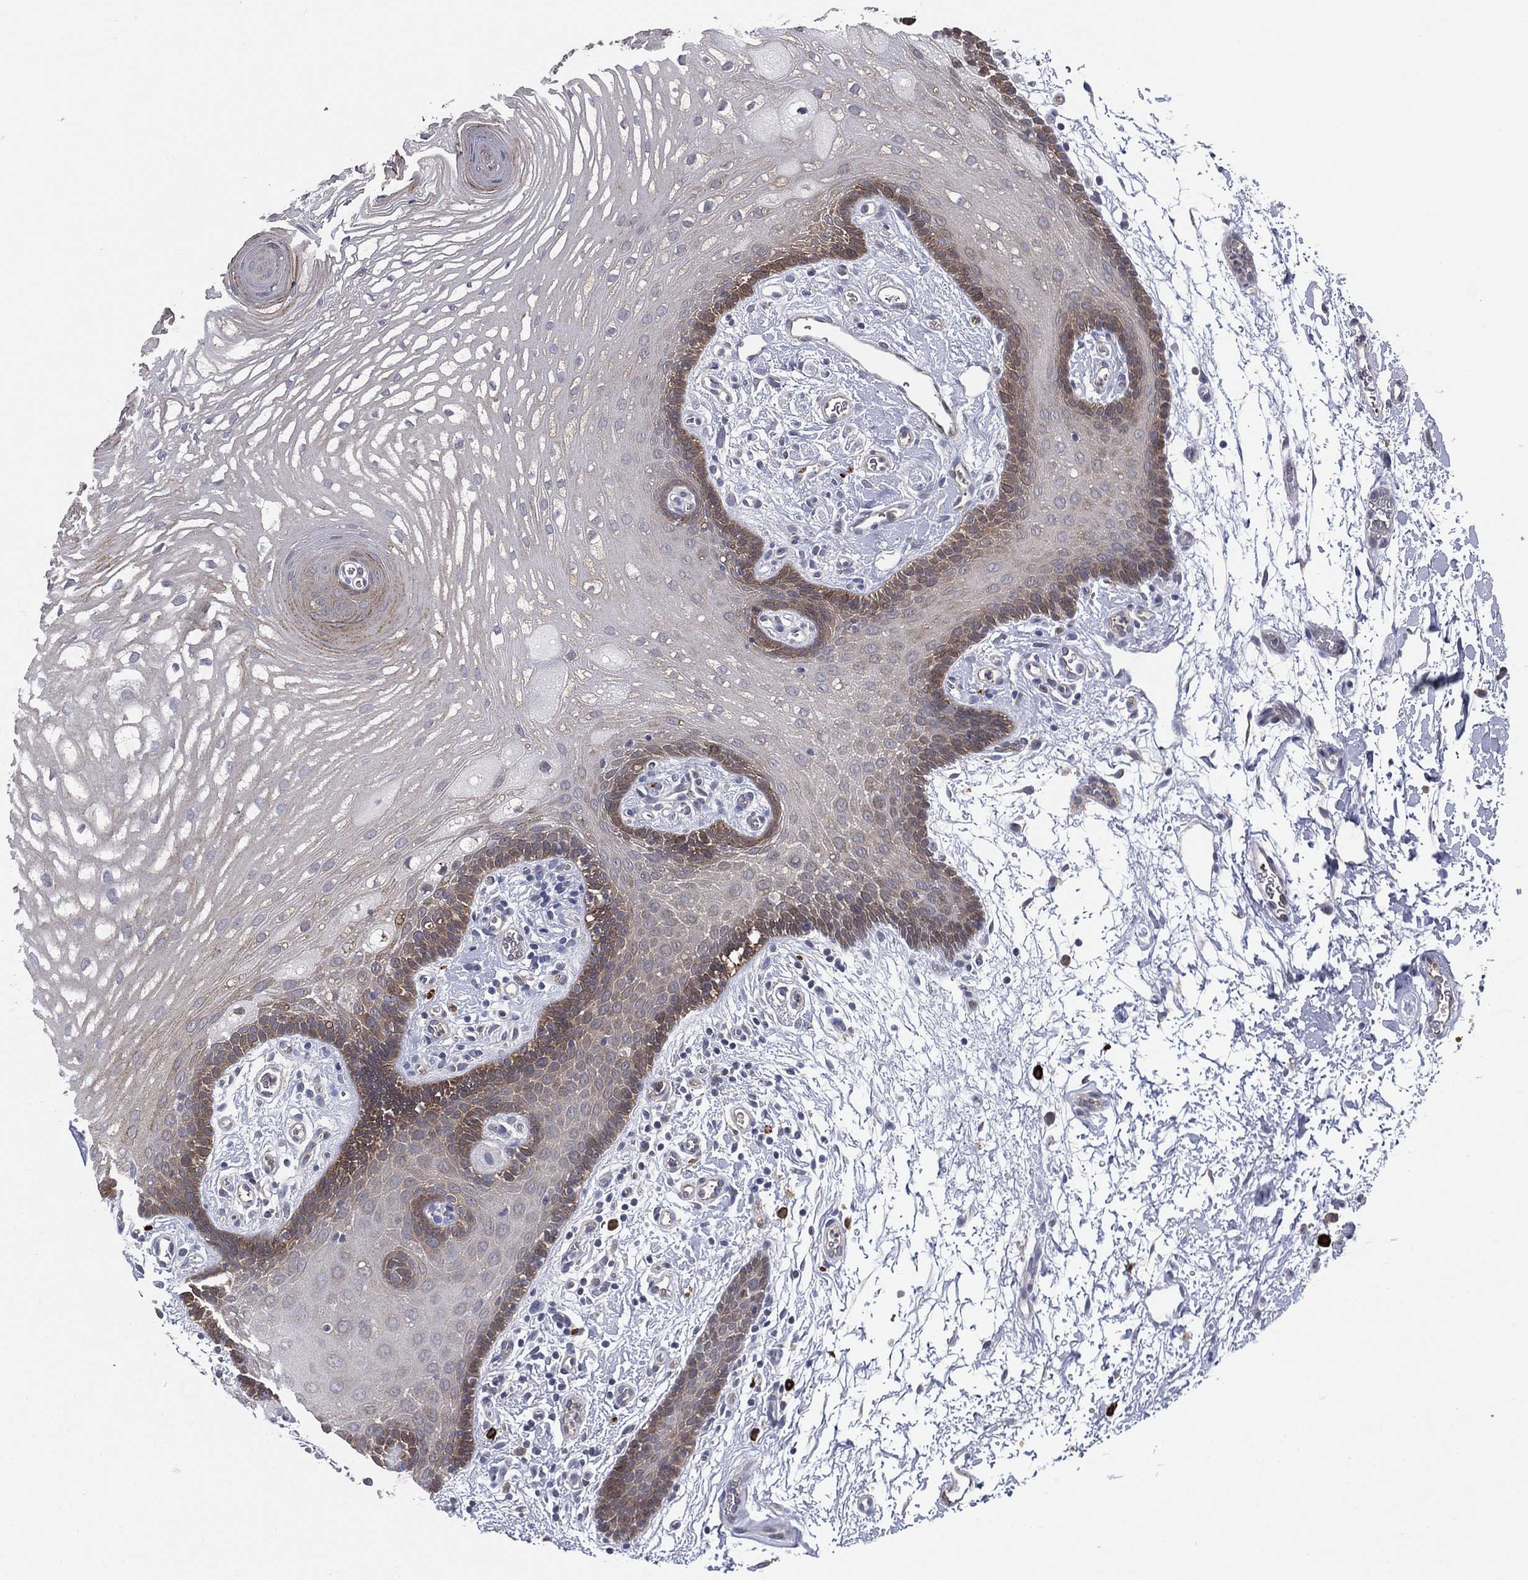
{"staining": {"intensity": "moderate", "quantity": "<25%", "location": "cytoplasmic/membranous"}, "tissue": "oral mucosa", "cell_type": "Squamous epithelial cells", "image_type": "normal", "snomed": [{"axis": "morphology", "description": "Normal tissue, NOS"}, {"axis": "topography", "description": "Oral tissue"}, {"axis": "topography", "description": "Head-Neck"}], "caption": "Moderate cytoplasmic/membranous staining is present in approximately <25% of squamous epithelial cells in unremarkable oral mucosa.", "gene": "SMPD3", "patient": {"sex": "male", "age": 65}}